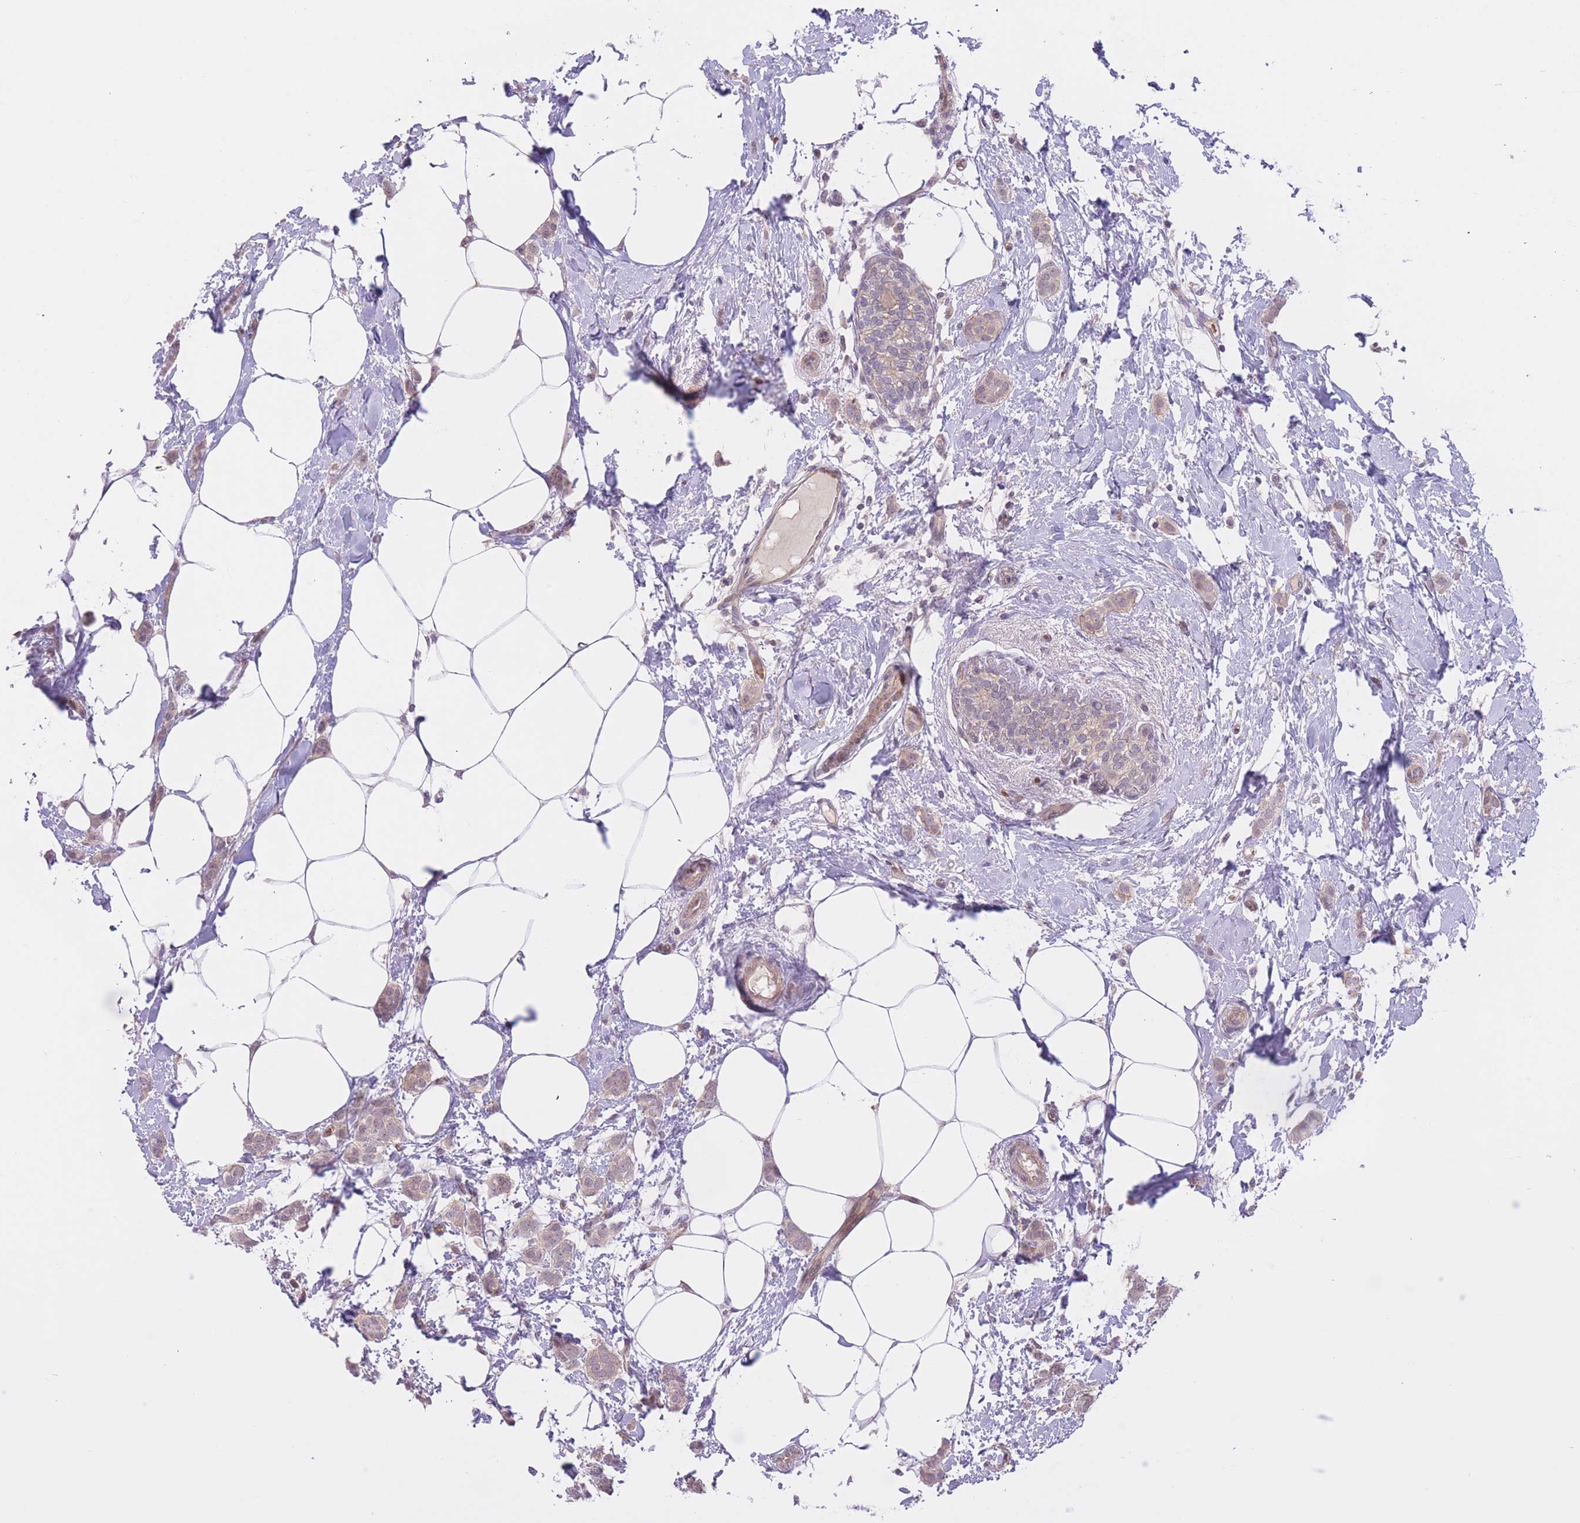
{"staining": {"intensity": "weak", "quantity": "25%-75%", "location": "cytoplasmic/membranous"}, "tissue": "breast cancer", "cell_type": "Tumor cells", "image_type": "cancer", "snomed": [{"axis": "morphology", "description": "Duct carcinoma"}, {"axis": "topography", "description": "Breast"}], "caption": "High-magnification brightfield microscopy of breast cancer stained with DAB (3,3'-diaminobenzidine) (brown) and counterstained with hematoxylin (blue). tumor cells exhibit weak cytoplasmic/membranous positivity is appreciated in approximately25%-75% of cells.", "gene": "FUT5", "patient": {"sex": "female", "age": 72}}